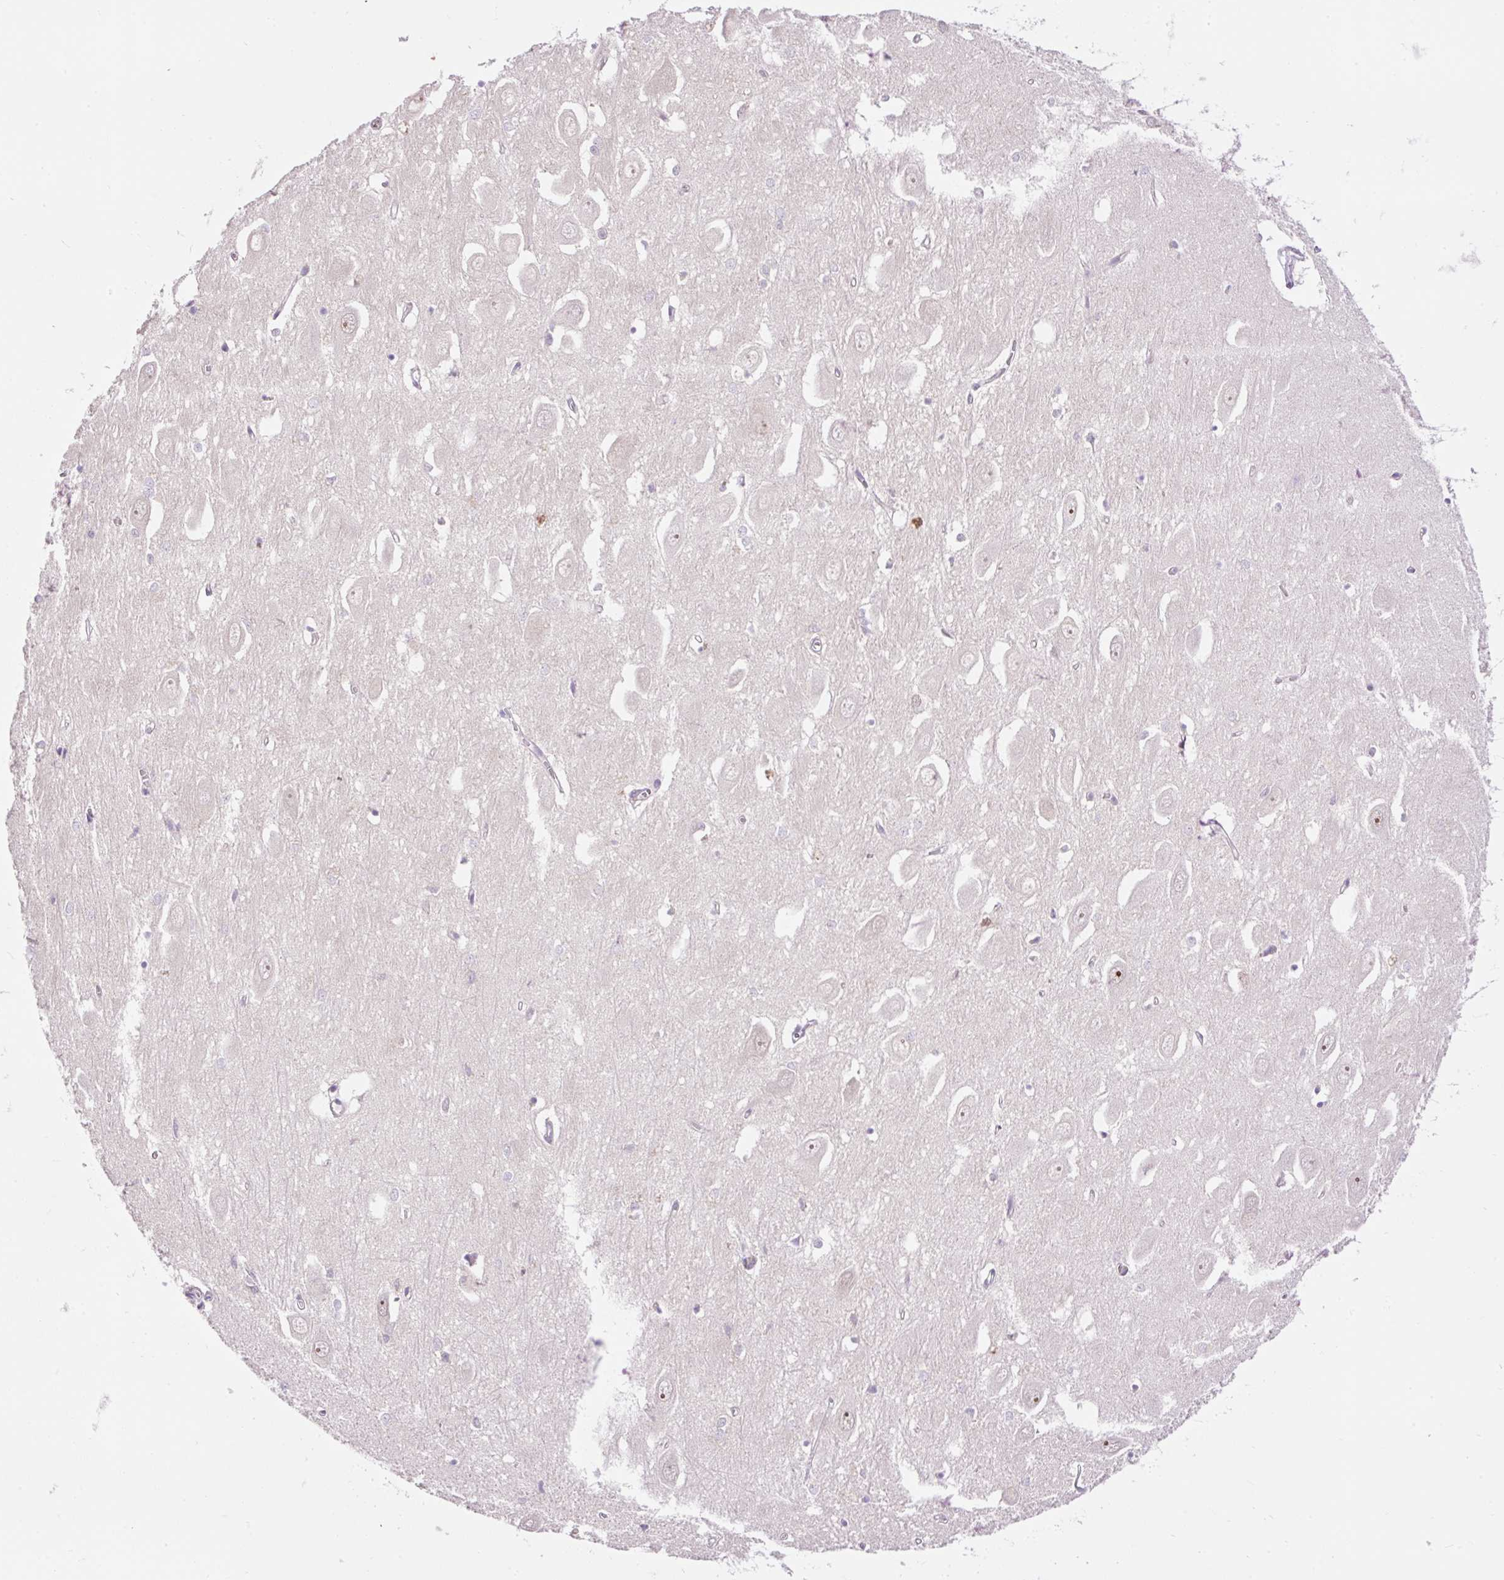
{"staining": {"intensity": "negative", "quantity": "none", "location": "none"}, "tissue": "hippocampus", "cell_type": "Glial cells", "image_type": "normal", "snomed": [{"axis": "morphology", "description": "Normal tissue, NOS"}, {"axis": "topography", "description": "Hippocampus"}], "caption": "This is an IHC image of benign hippocampus. There is no staining in glial cells.", "gene": "CARD11", "patient": {"sex": "female", "age": 64}}